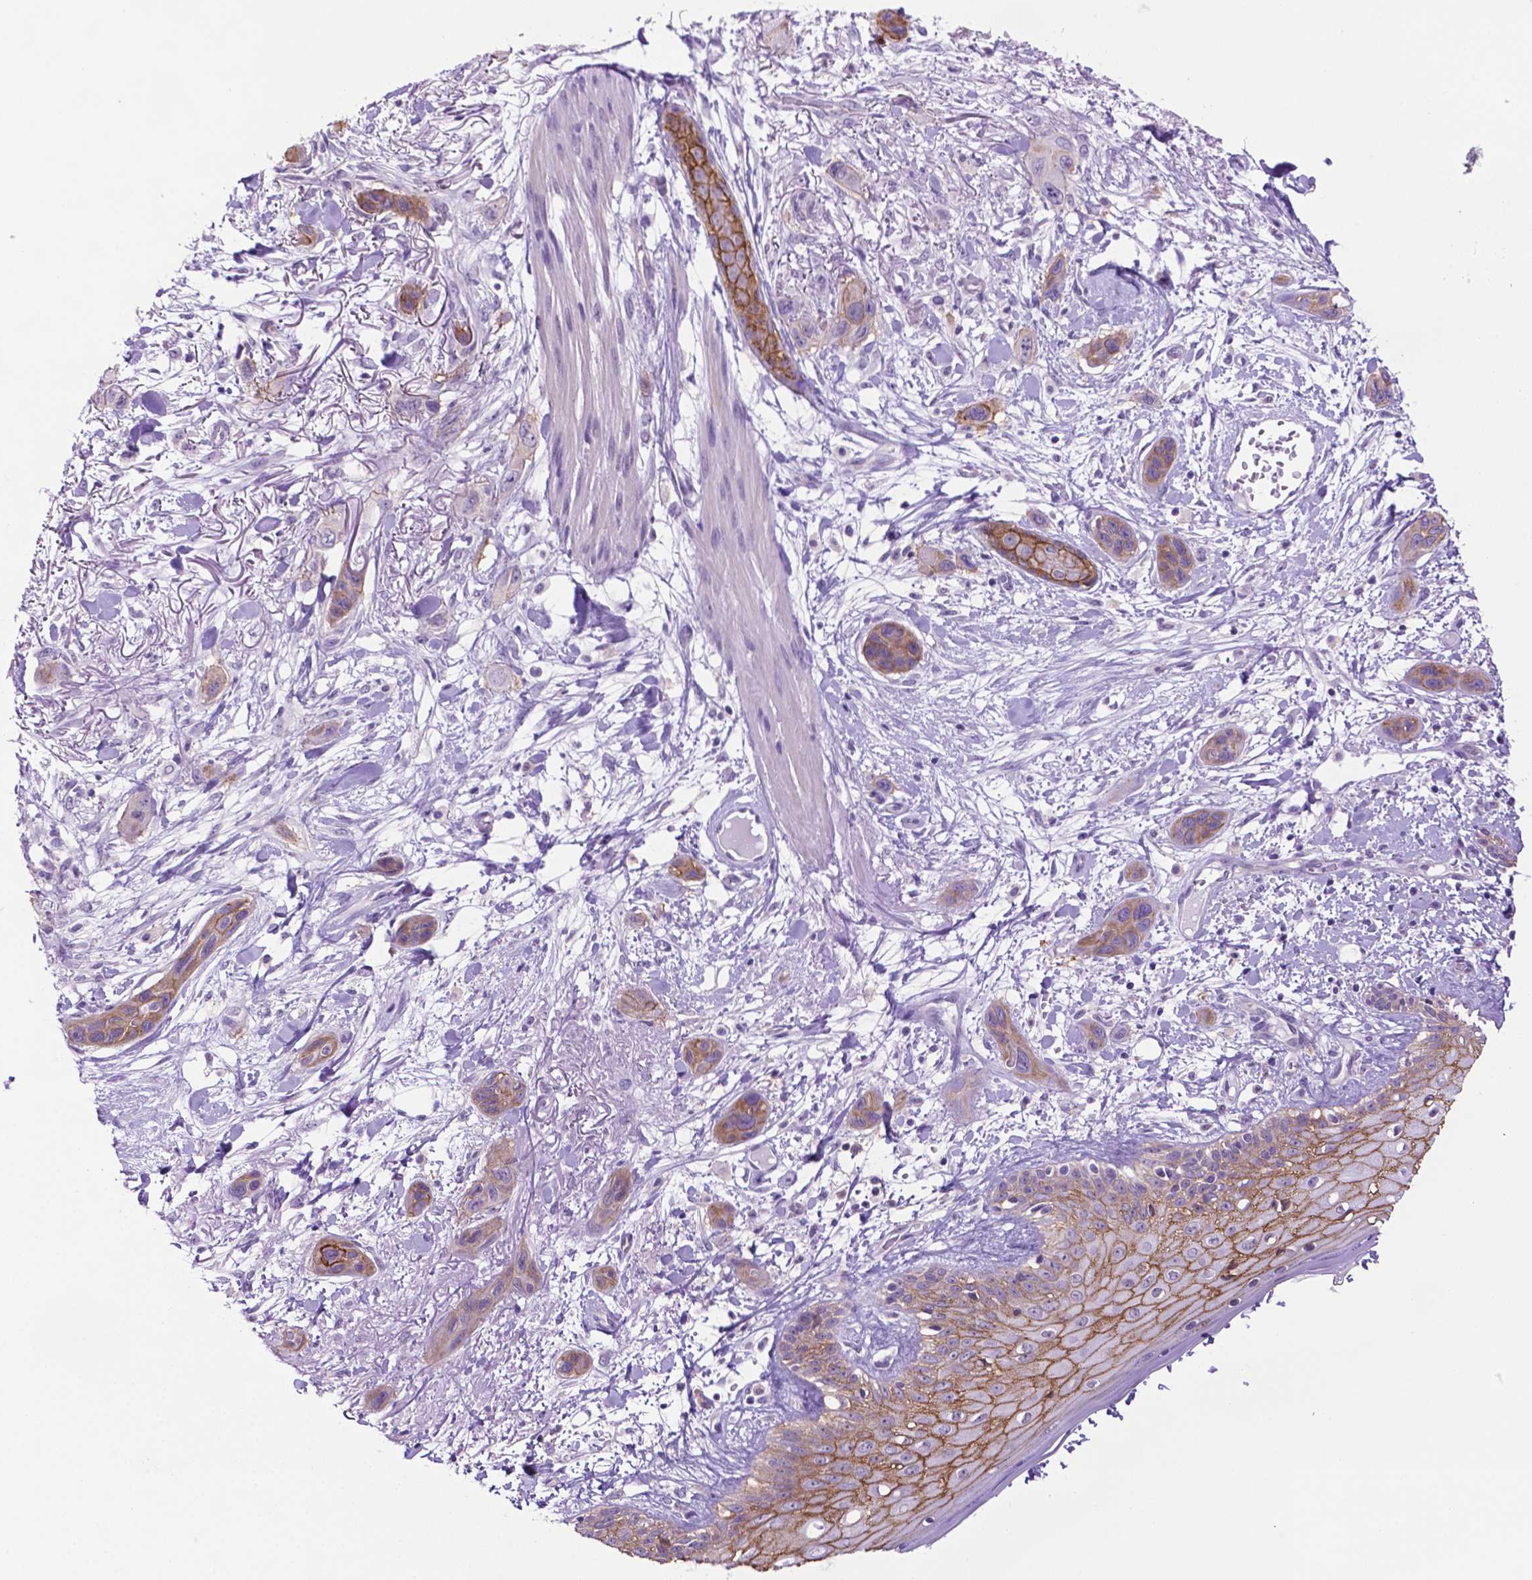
{"staining": {"intensity": "strong", "quantity": "25%-75%", "location": "cytoplasmic/membranous"}, "tissue": "skin cancer", "cell_type": "Tumor cells", "image_type": "cancer", "snomed": [{"axis": "morphology", "description": "Squamous cell carcinoma, NOS"}, {"axis": "topography", "description": "Skin"}], "caption": "This image exhibits immunohistochemistry (IHC) staining of skin cancer (squamous cell carcinoma), with high strong cytoplasmic/membranous expression in about 25%-75% of tumor cells.", "gene": "TACSTD2", "patient": {"sex": "male", "age": 79}}